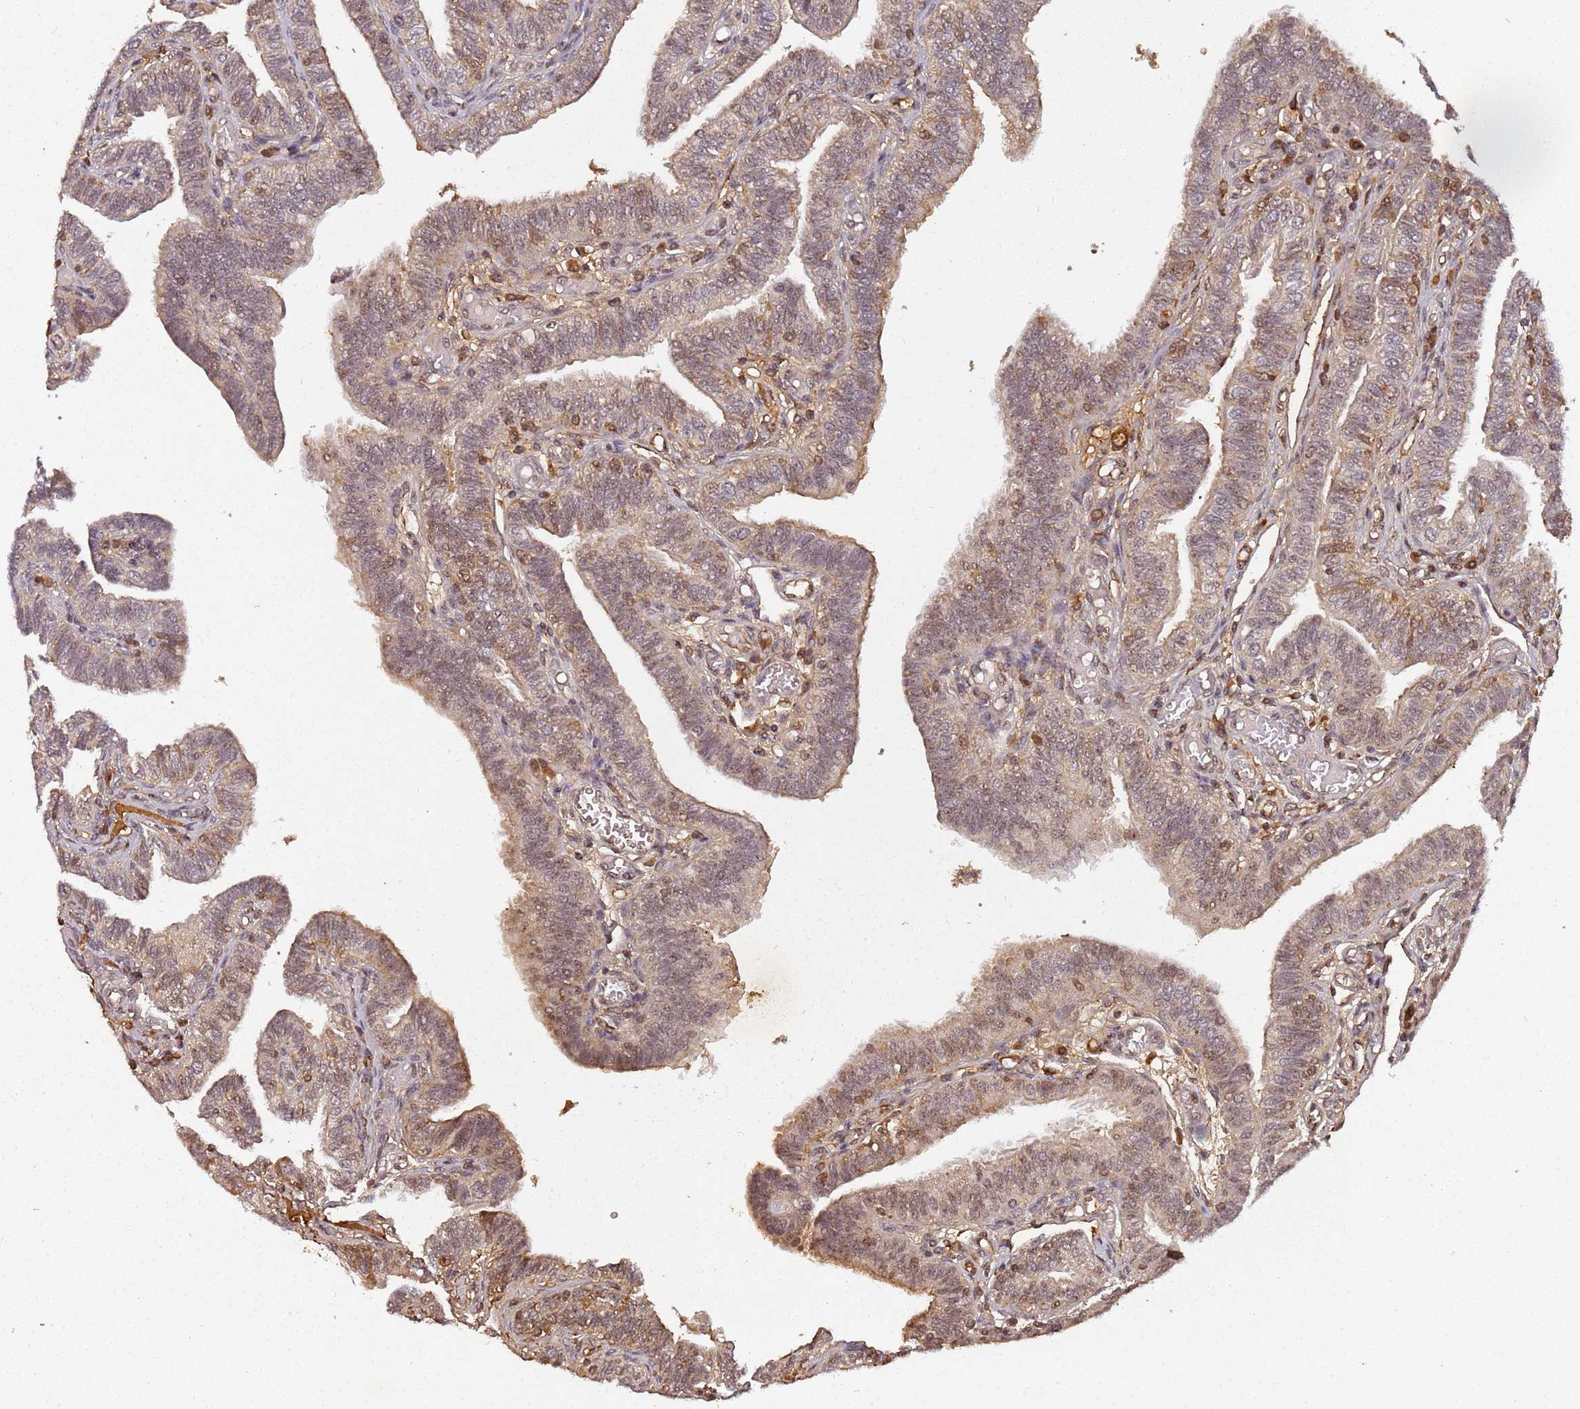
{"staining": {"intensity": "moderate", "quantity": ">75%", "location": "cytoplasmic/membranous,nuclear"}, "tissue": "fallopian tube", "cell_type": "Glandular cells", "image_type": "normal", "snomed": [{"axis": "morphology", "description": "Normal tissue, NOS"}, {"axis": "topography", "description": "Fallopian tube"}], "caption": "Fallopian tube stained with a protein marker demonstrates moderate staining in glandular cells.", "gene": "COL1A2", "patient": {"sex": "female", "age": 39}}